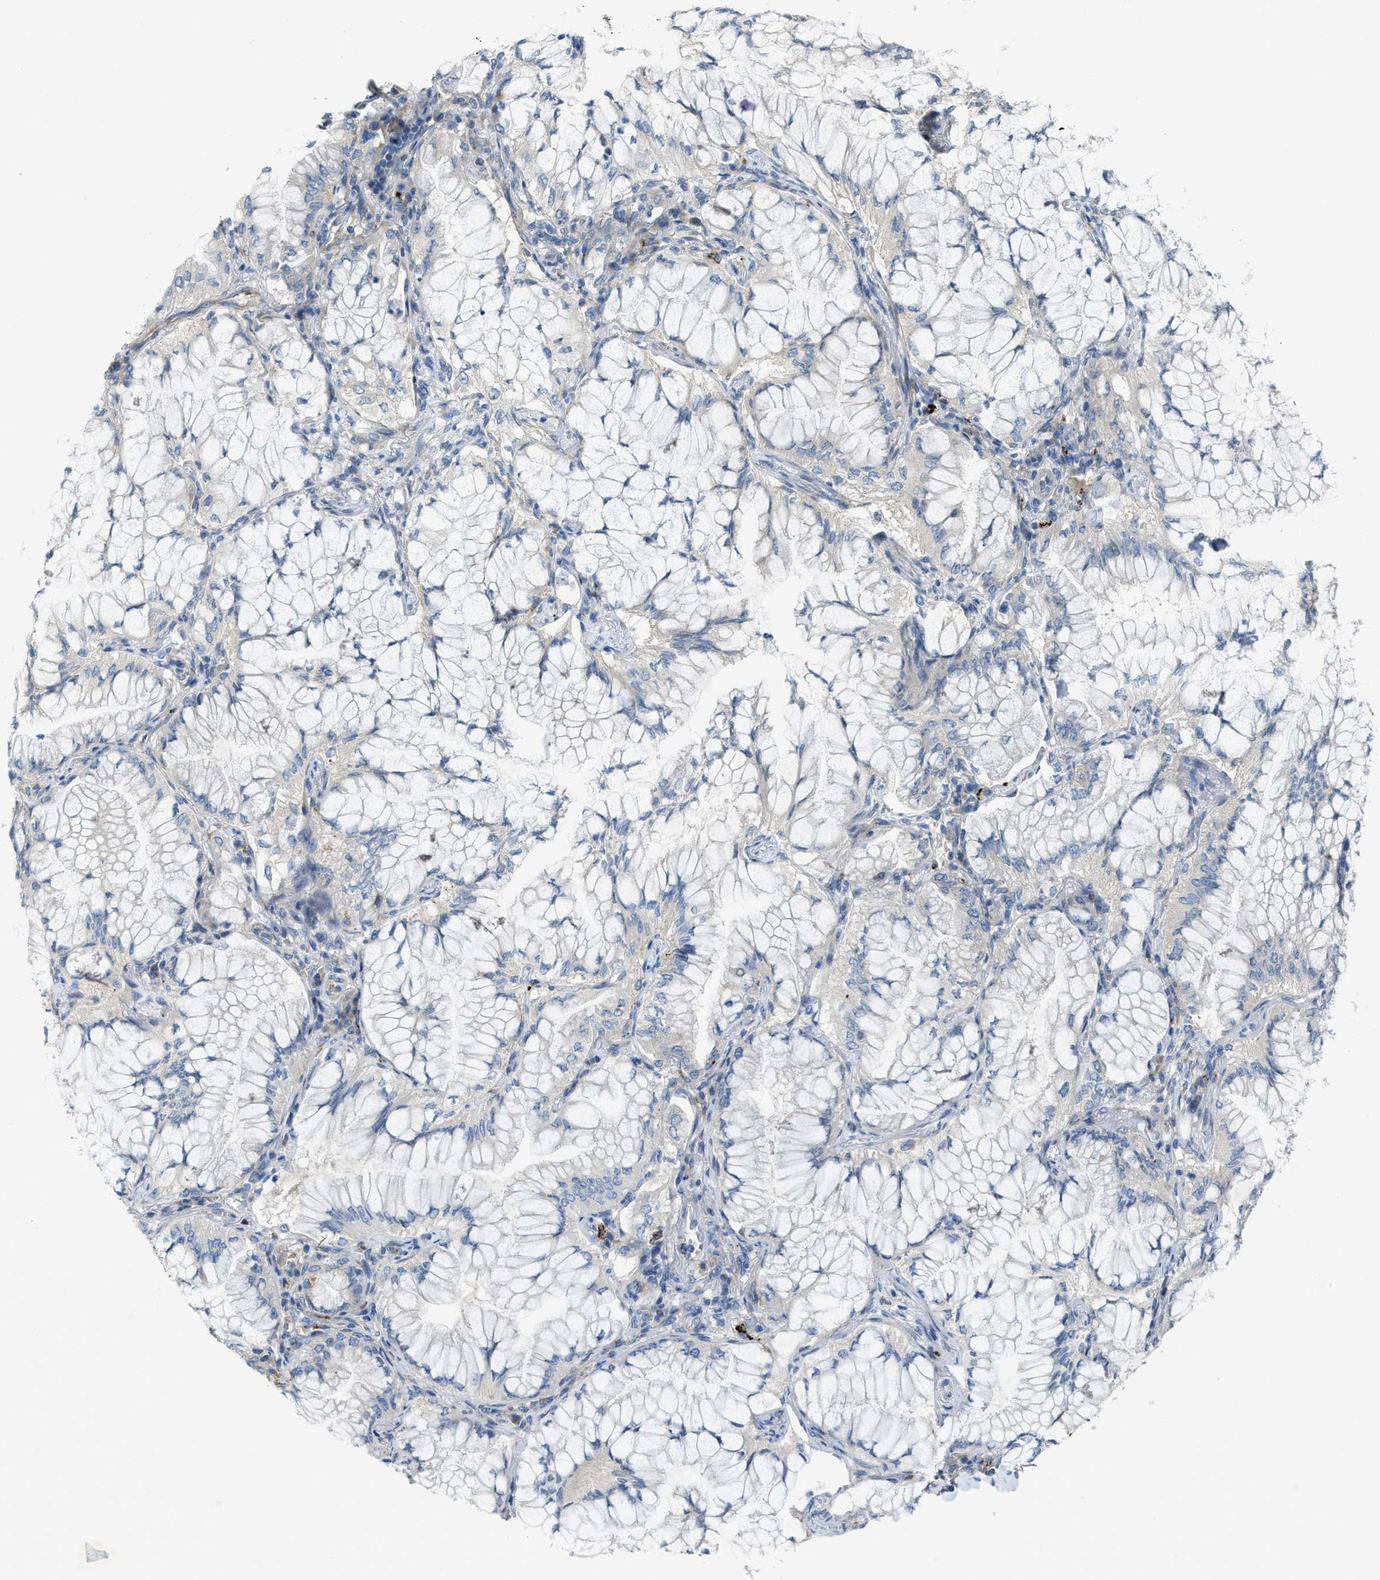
{"staining": {"intensity": "negative", "quantity": "none", "location": "none"}, "tissue": "lung cancer", "cell_type": "Tumor cells", "image_type": "cancer", "snomed": [{"axis": "morphology", "description": "Adenocarcinoma, NOS"}, {"axis": "topography", "description": "Lung"}], "caption": "Human lung cancer (adenocarcinoma) stained for a protein using IHC reveals no positivity in tumor cells.", "gene": "KLHDC10", "patient": {"sex": "female", "age": 70}}